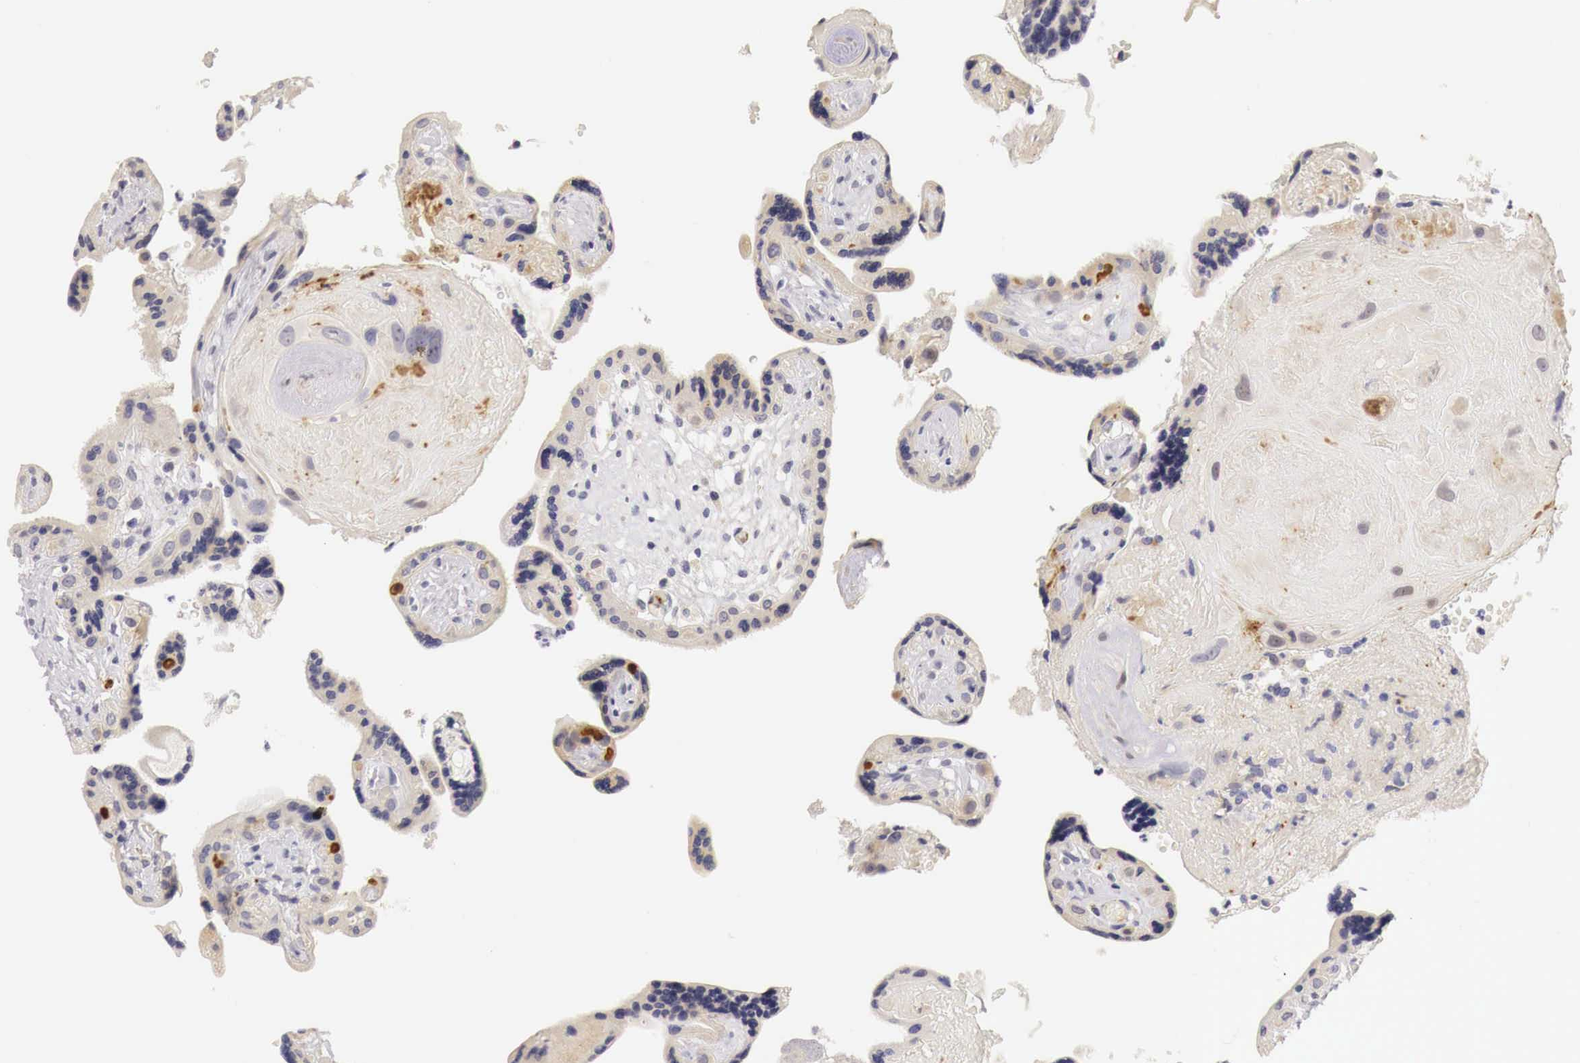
{"staining": {"intensity": "negative", "quantity": "none", "location": "none"}, "tissue": "placenta", "cell_type": "Decidual cells", "image_type": "normal", "snomed": [{"axis": "morphology", "description": "Normal tissue, NOS"}, {"axis": "topography", "description": "Placenta"}], "caption": "Histopathology image shows no significant protein staining in decidual cells of normal placenta. (Stains: DAB immunohistochemistry with hematoxylin counter stain, Microscopy: brightfield microscopy at high magnification).", "gene": "CASP3", "patient": {"sex": "female", "age": 24}}